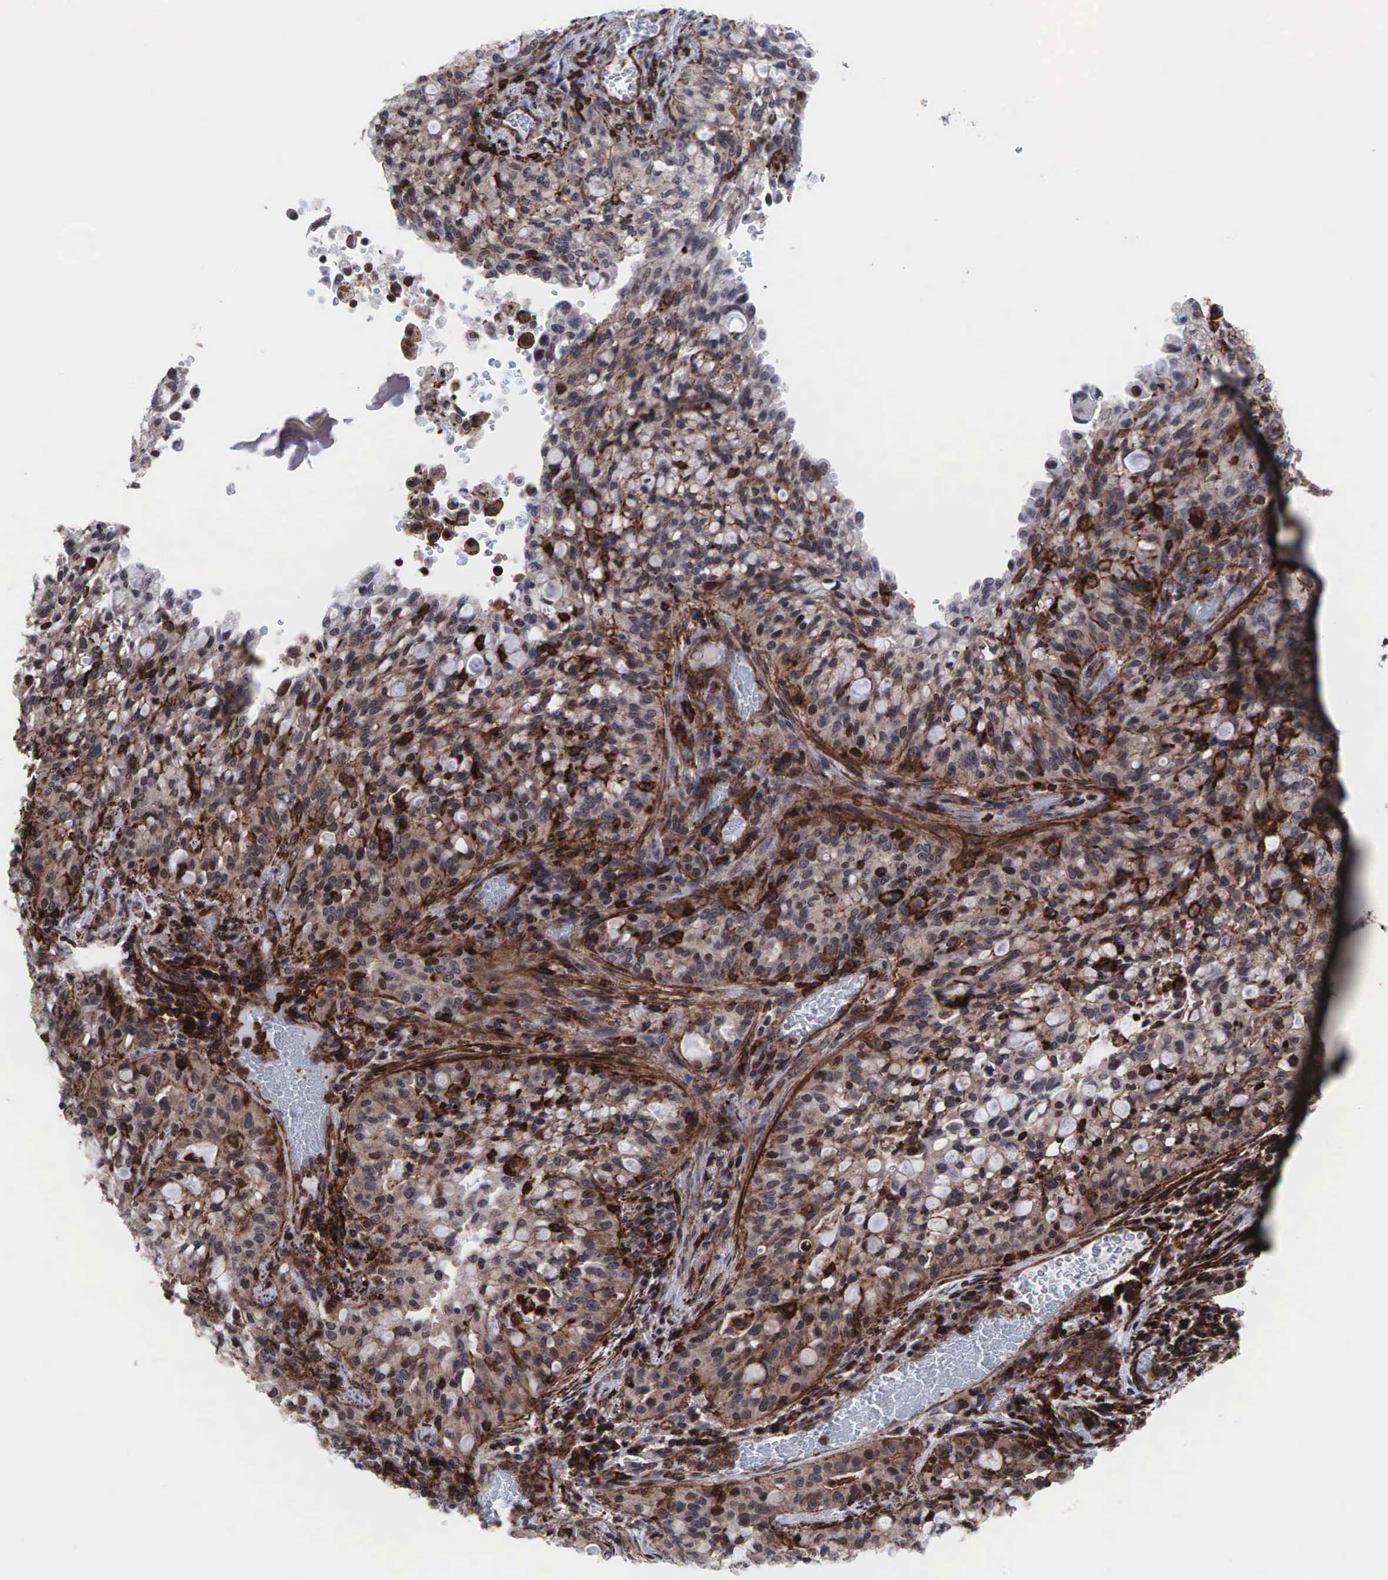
{"staining": {"intensity": "weak", "quantity": ">75%", "location": "cytoplasmic/membranous"}, "tissue": "lung cancer", "cell_type": "Tumor cells", "image_type": "cancer", "snomed": [{"axis": "morphology", "description": "Adenocarcinoma, NOS"}, {"axis": "topography", "description": "Lung"}], "caption": "Lung cancer (adenocarcinoma) was stained to show a protein in brown. There is low levels of weak cytoplasmic/membranous expression in about >75% of tumor cells.", "gene": "GPRASP1", "patient": {"sex": "female", "age": 44}}